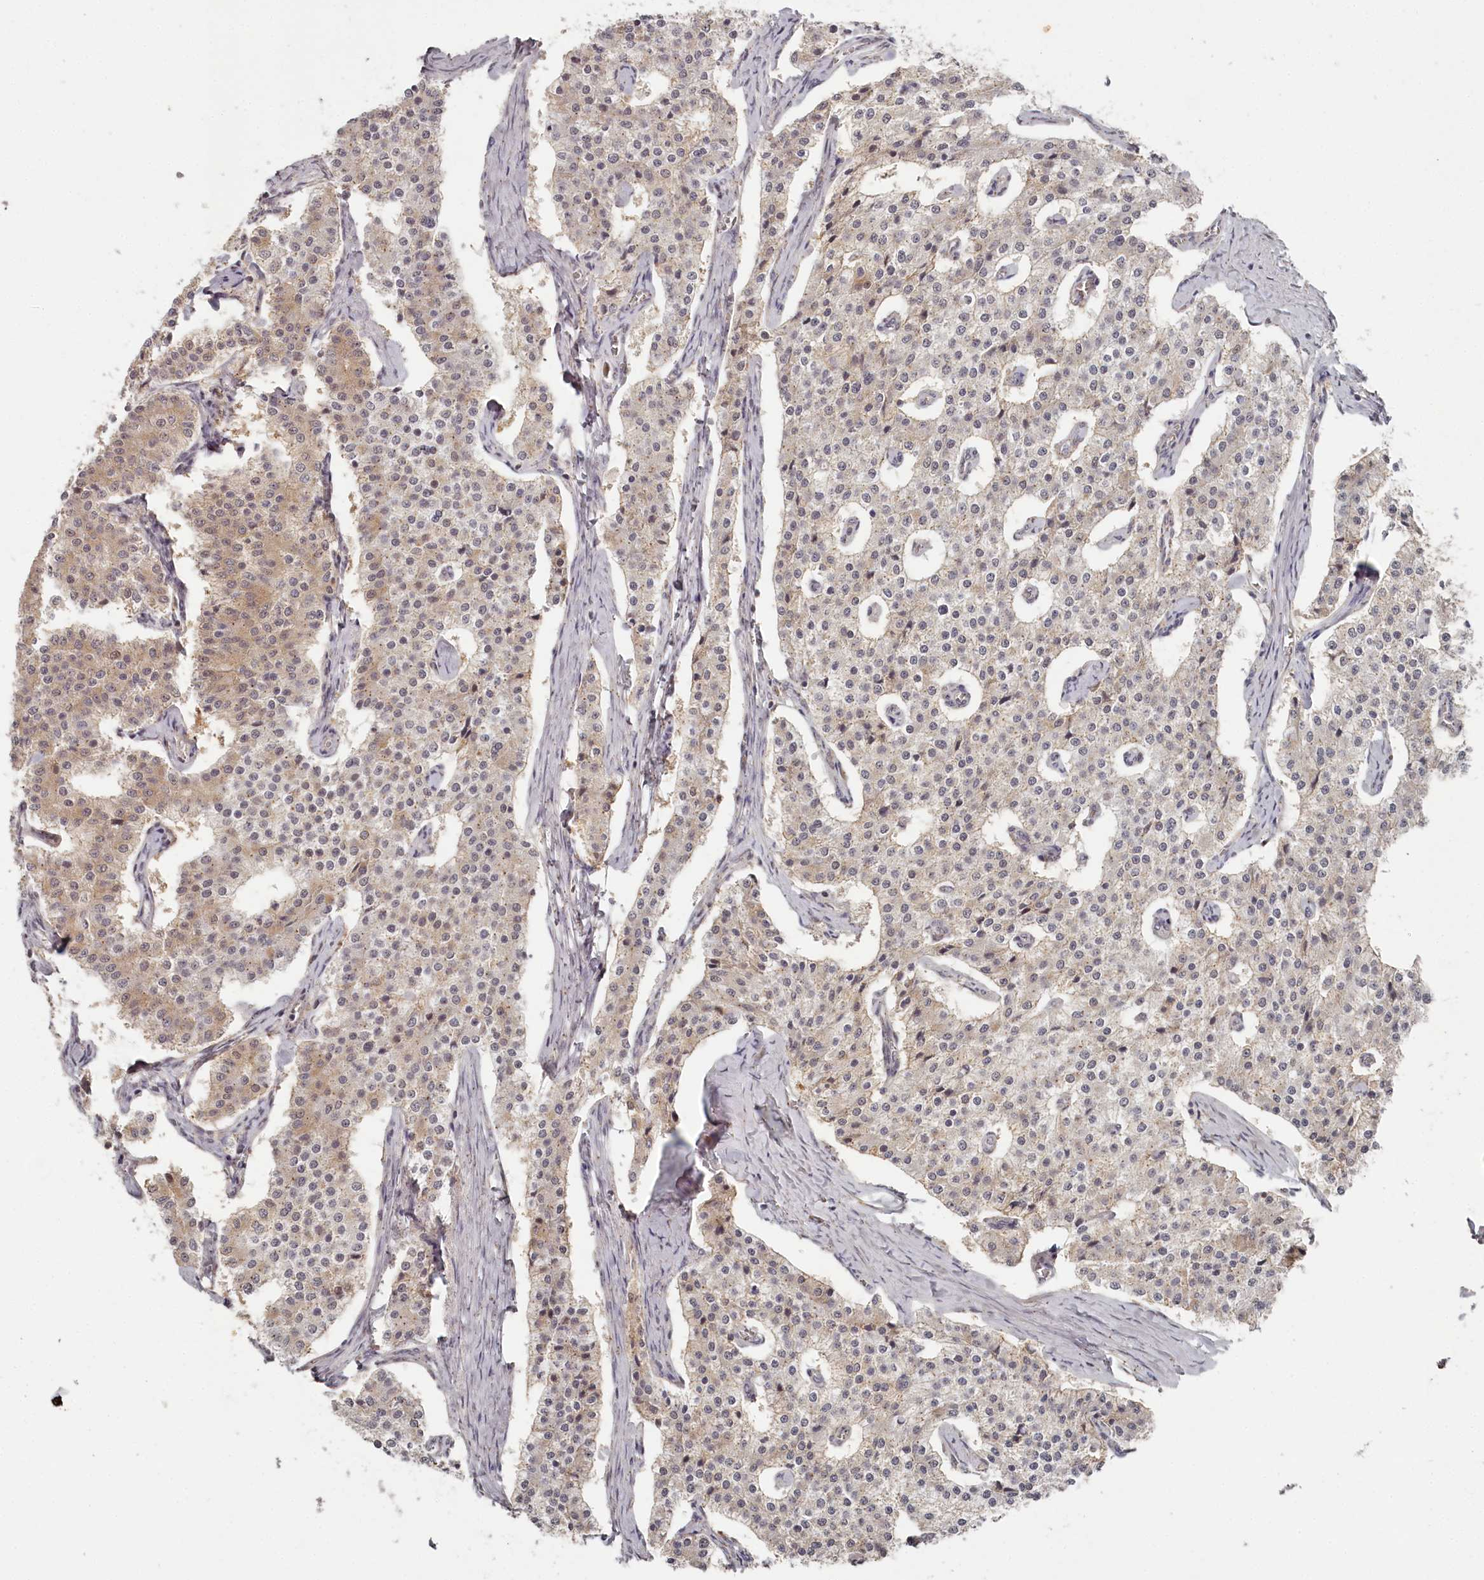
{"staining": {"intensity": "weak", "quantity": "25%-75%", "location": "cytoplasmic/membranous"}, "tissue": "carcinoid", "cell_type": "Tumor cells", "image_type": "cancer", "snomed": [{"axis": "morphology", "description": "Carcinoid, malignant, NOS"}, {"axis": "topography", "description": "Colon"}], "caption": "This photomicrograph displays IHC staining of human carcinoid (malignant), with low weak cytoplasmic/membranous positivity in approximately 25%-75% of tumor cells.", "gene": "EXOSC1", "patient": {"sex": "female", "age": 52}}